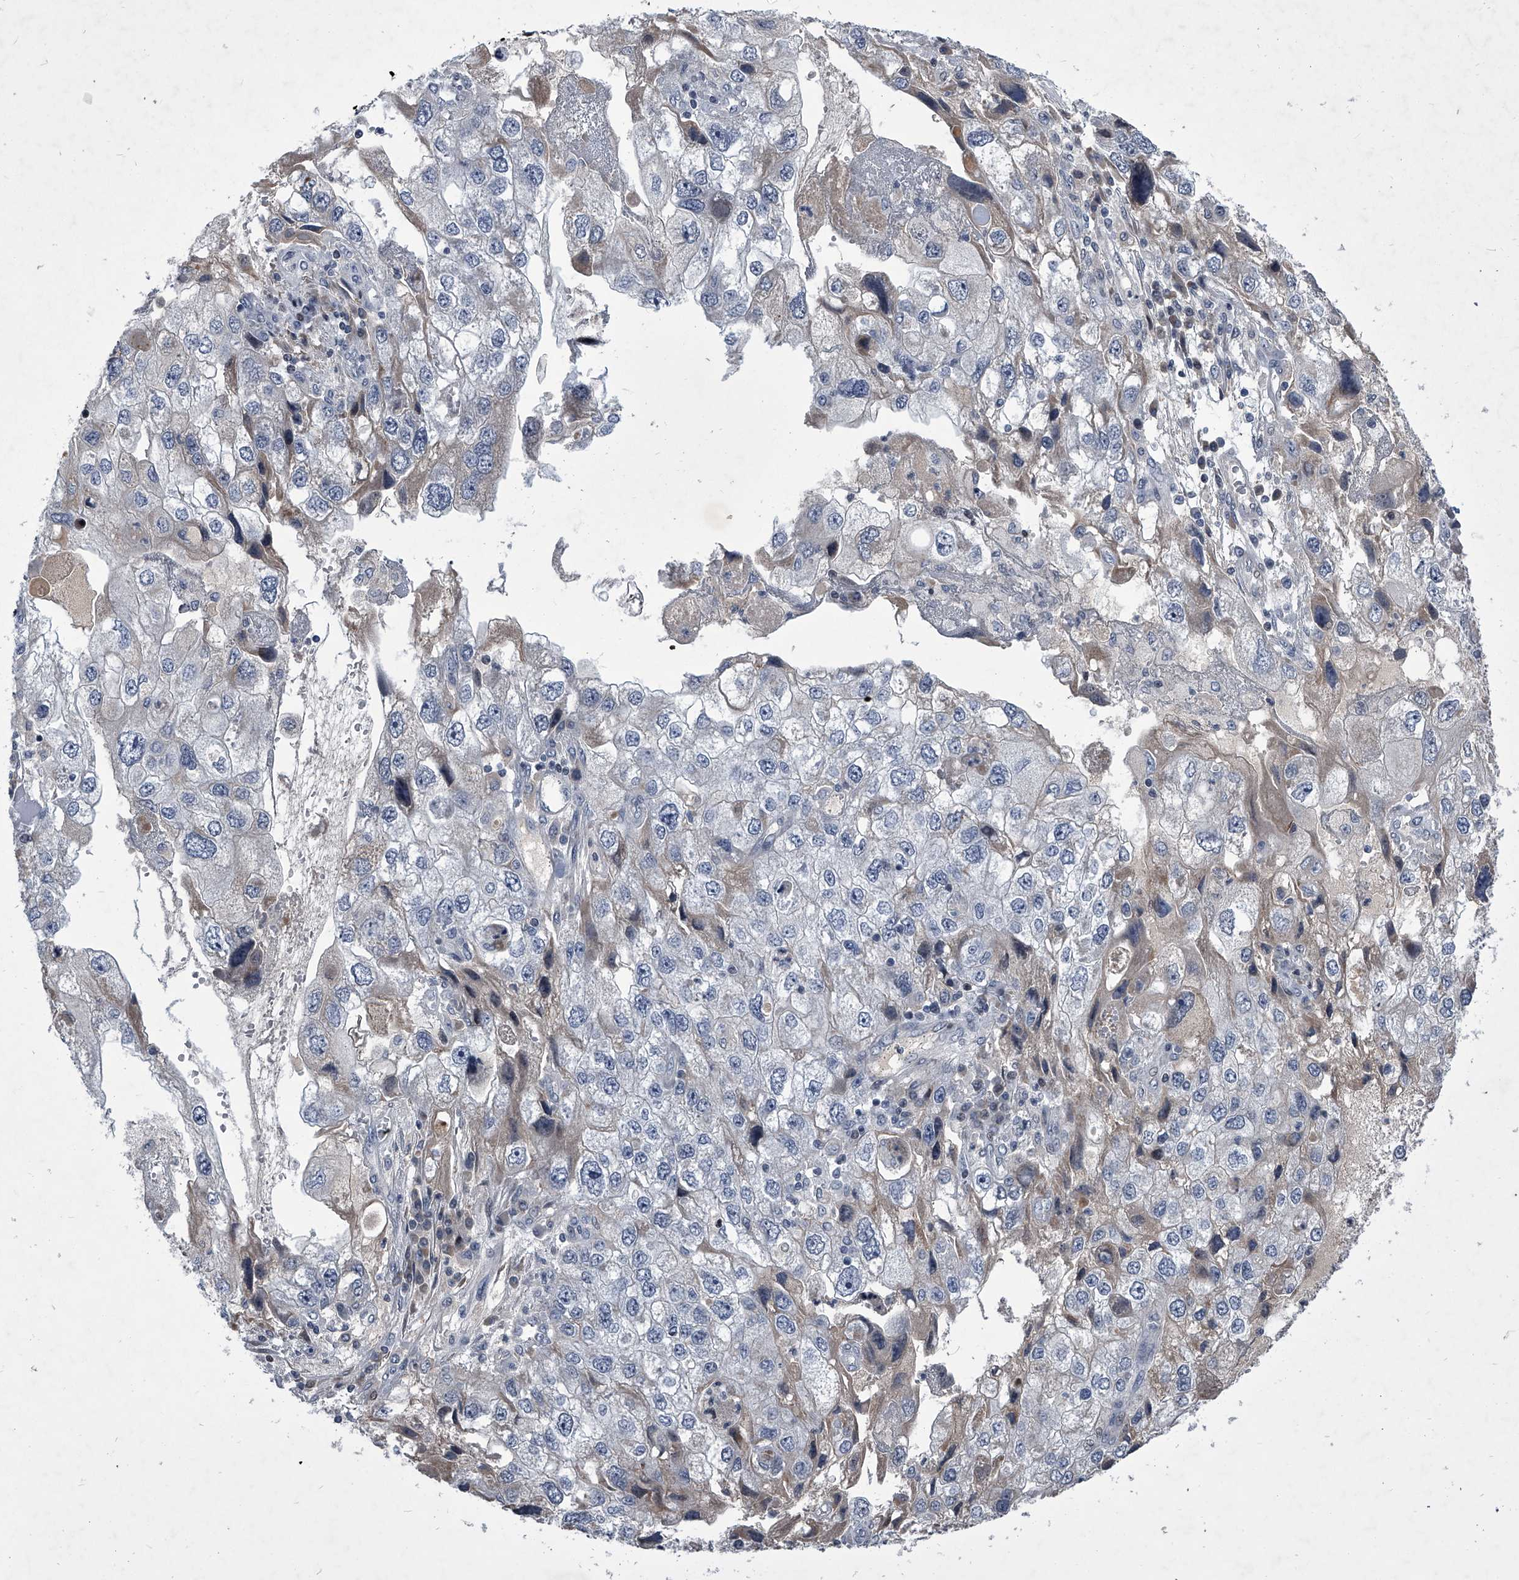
{"staining": {"intensity": "negative", "quantity": "none", "location": "none"}, "tissue": "endometrial cancer", "cell_type": "Tumor cells", "image_type": "cancer", "snomed": [{"axis": "morphology", "description": "Adenocarcinoma, NOS"}, {"axis": "topography", "description": "Endometrium"}], "caption": "The immunohistochemistry (IHC) micrograph has no significant expression in tumor cells of endometrial cancer tissue. (DAB immunohistochemistry with hematoxylin counter stain).", "gene": "ZNF76", "patient": {"sex": "female", "age": 49}}